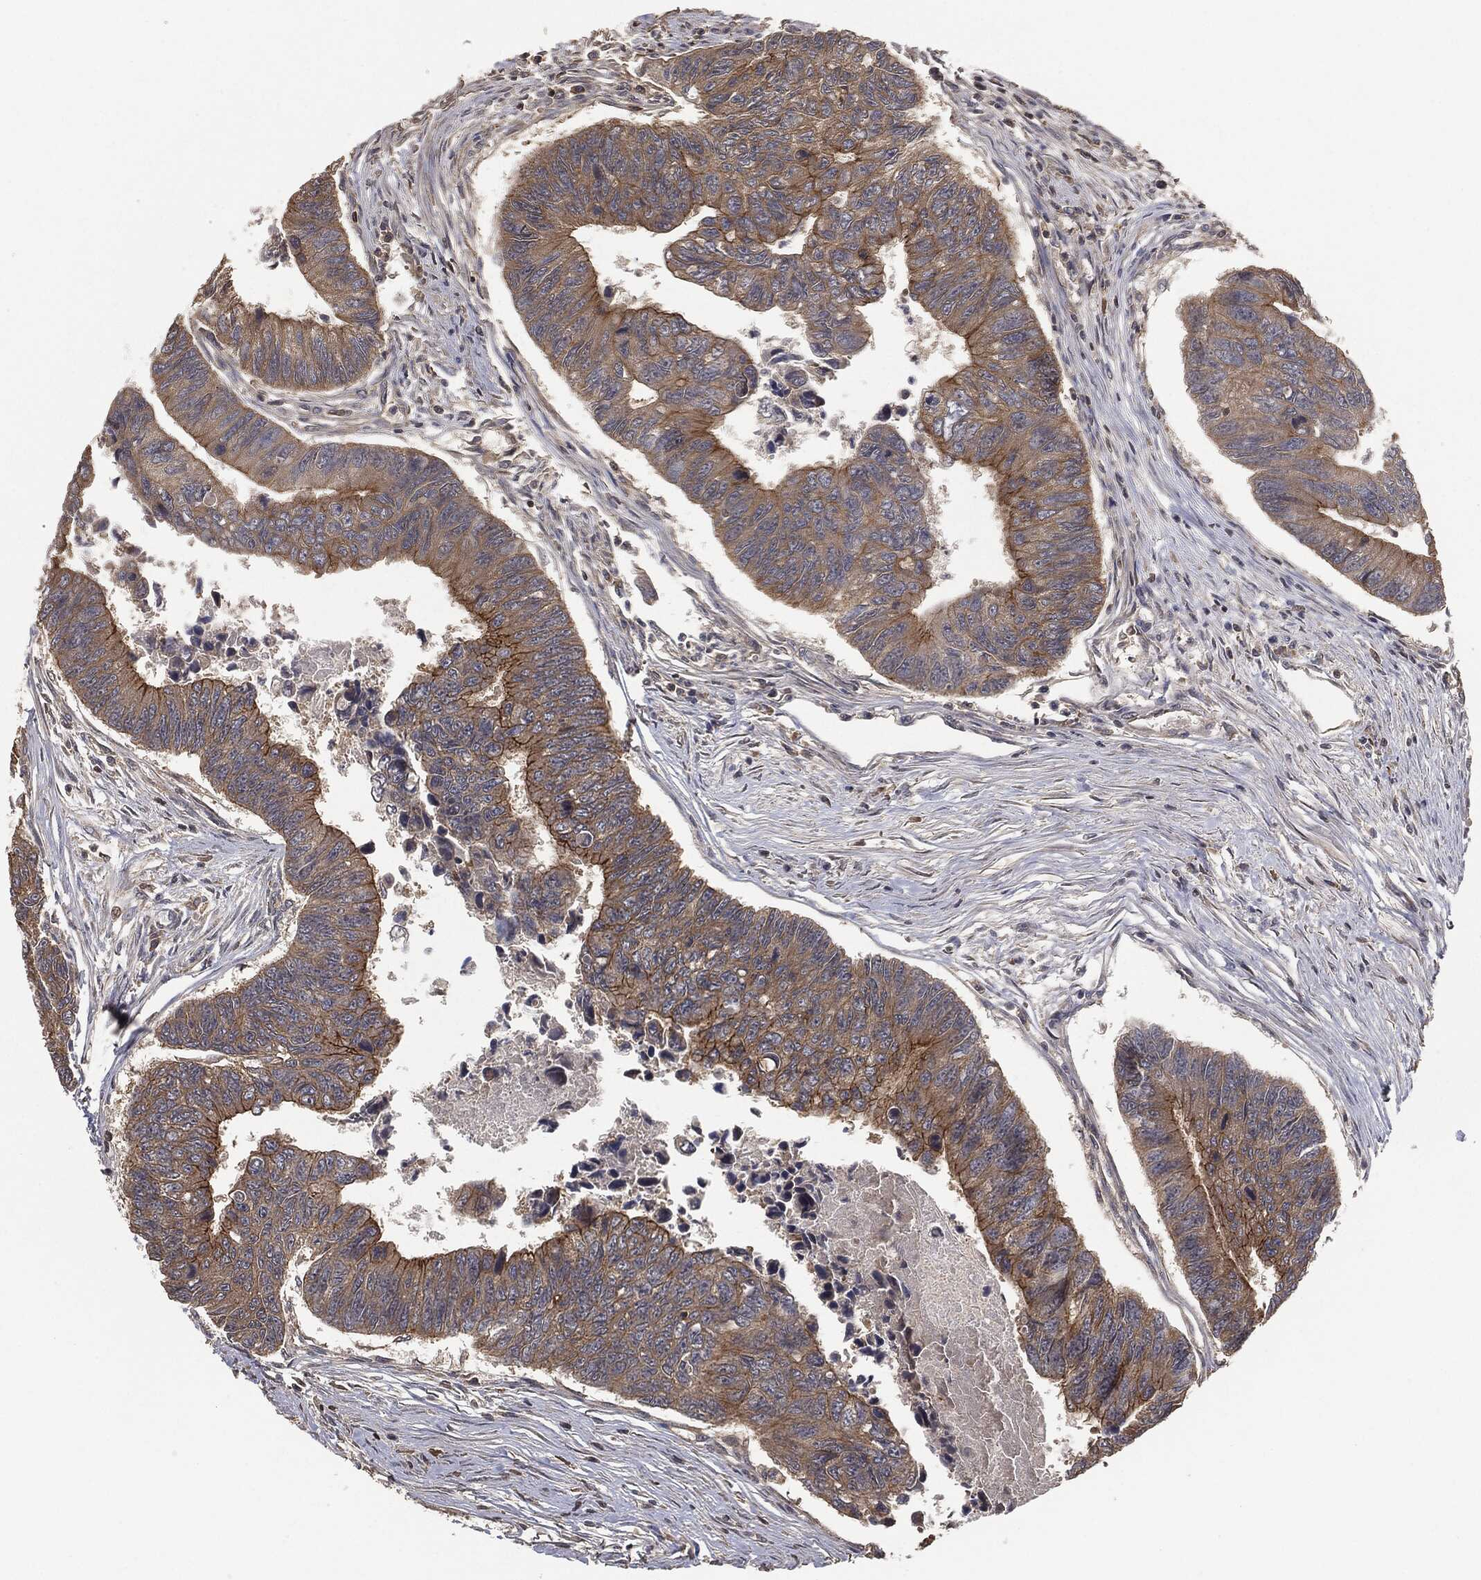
{"staining": {"intensity": "moderate", "quantity": "25%-75%", "location": "cytoplasmic/membranous"}, "tissue": "colorectal cancer", "cell_type": "Tumor cells", "image_type": "cancer", "snomed": [{"axis": "morphology", "description": "Adenocarcinoma, NOS"}, {"axis": "topography", "description": "Colon"}], "caption": "Immunohistochemical staining of adenocarcinoma (colorectal) demonstrates medium levels of moderate cytoplasmic/membranous protein expression in approximately 25%-75% of tumor cells.", "gene": "ERBIN", "patient": {"sex": "female", "age": 65}}